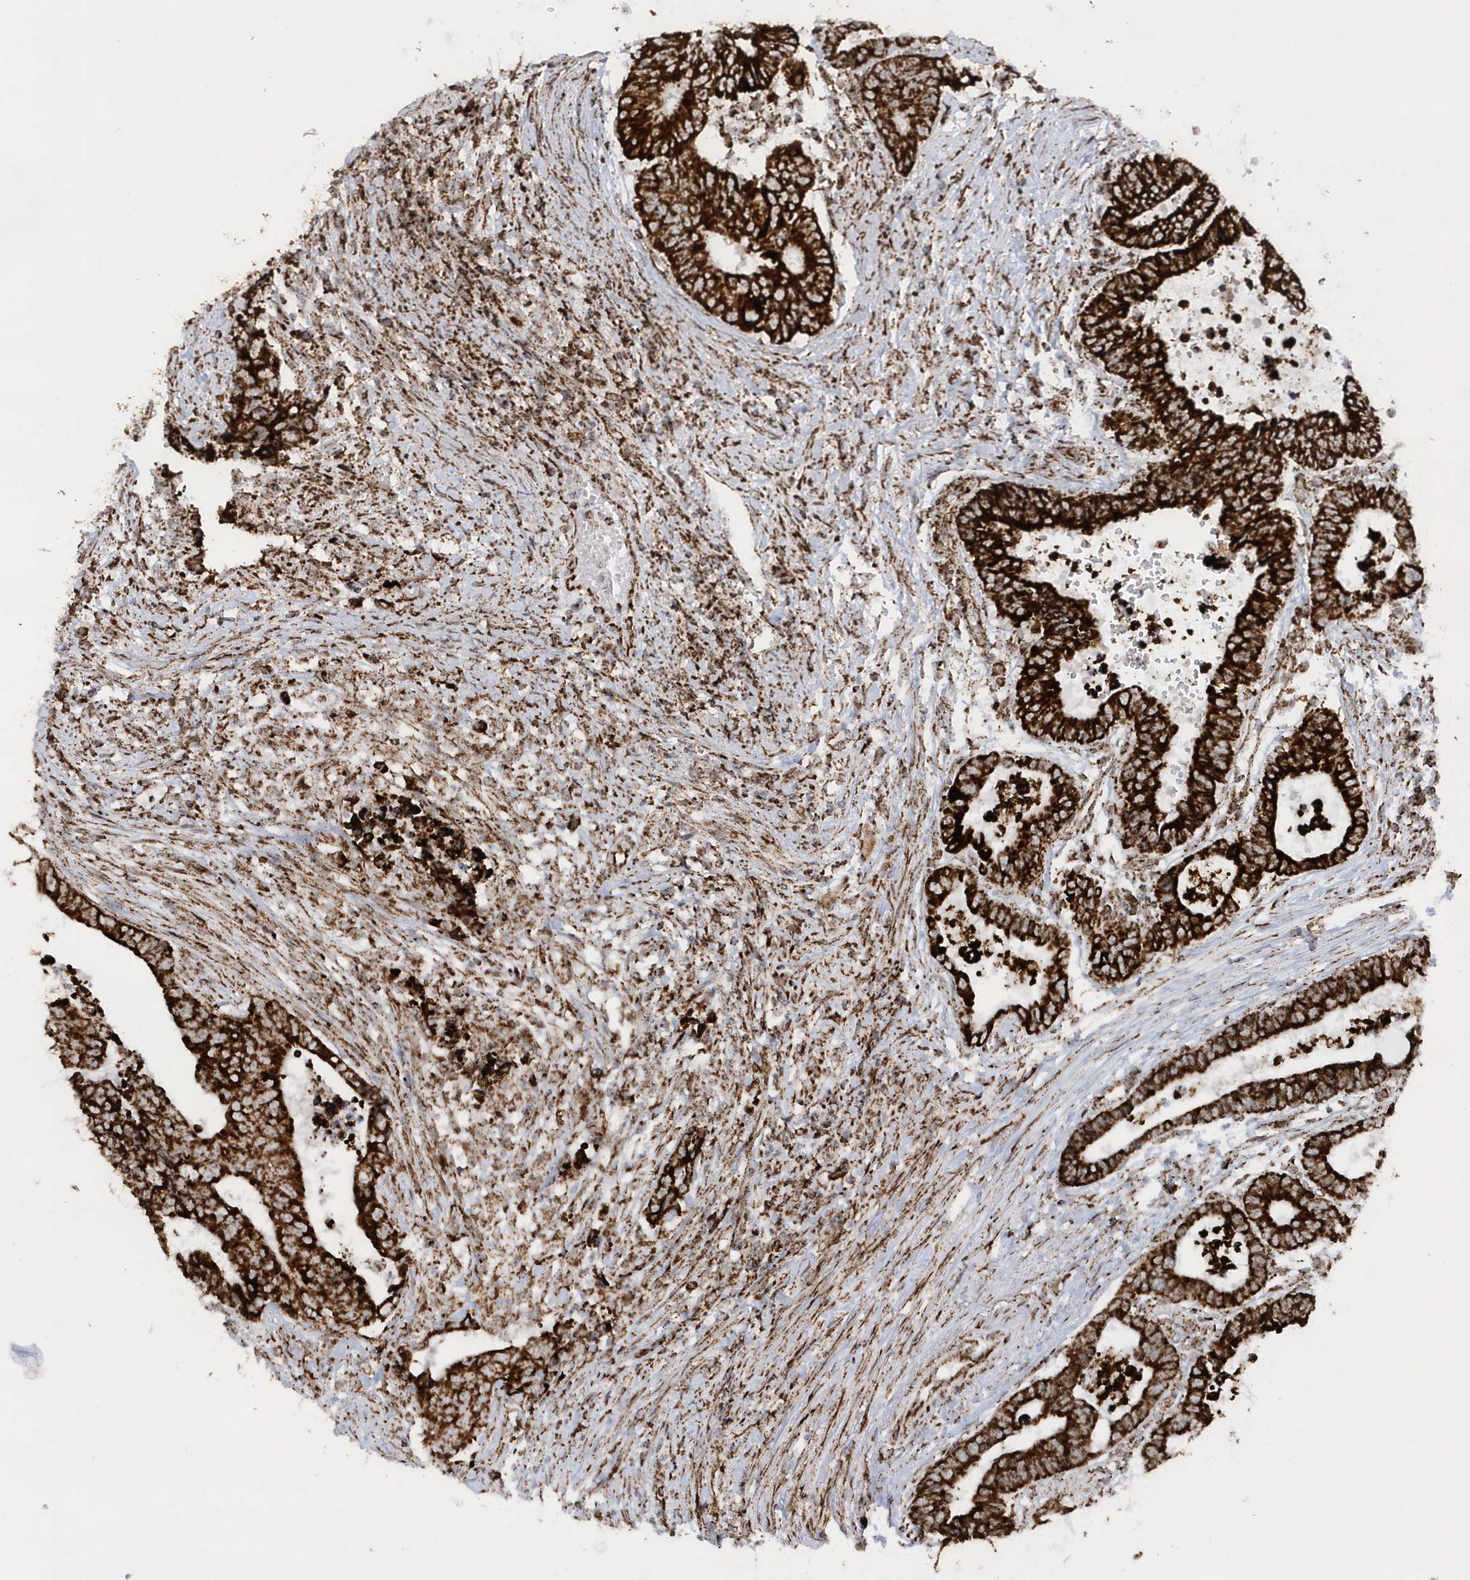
{"staining": {"intensity": "strong", "quantity": ">75%", "location": "cytoplasmic/membranous"}, "tissue": "colorectal cancer", "cell_type": "Tumor cells", "image_type": "cancer", "snomed": [{"axis": "morphology", "description": "Adenocarcinoma, NOS"}, {"axis": "topography", "description": "Rectum"}], "caption": "The micrograph reveals staining of colorectal adenocarcinoma, revealing strong cytoplasmic/membranous protein positivity (brown color) within tumor cells.", "gene": "CRY2", "patient": {"sex": "male", "age": 84}}